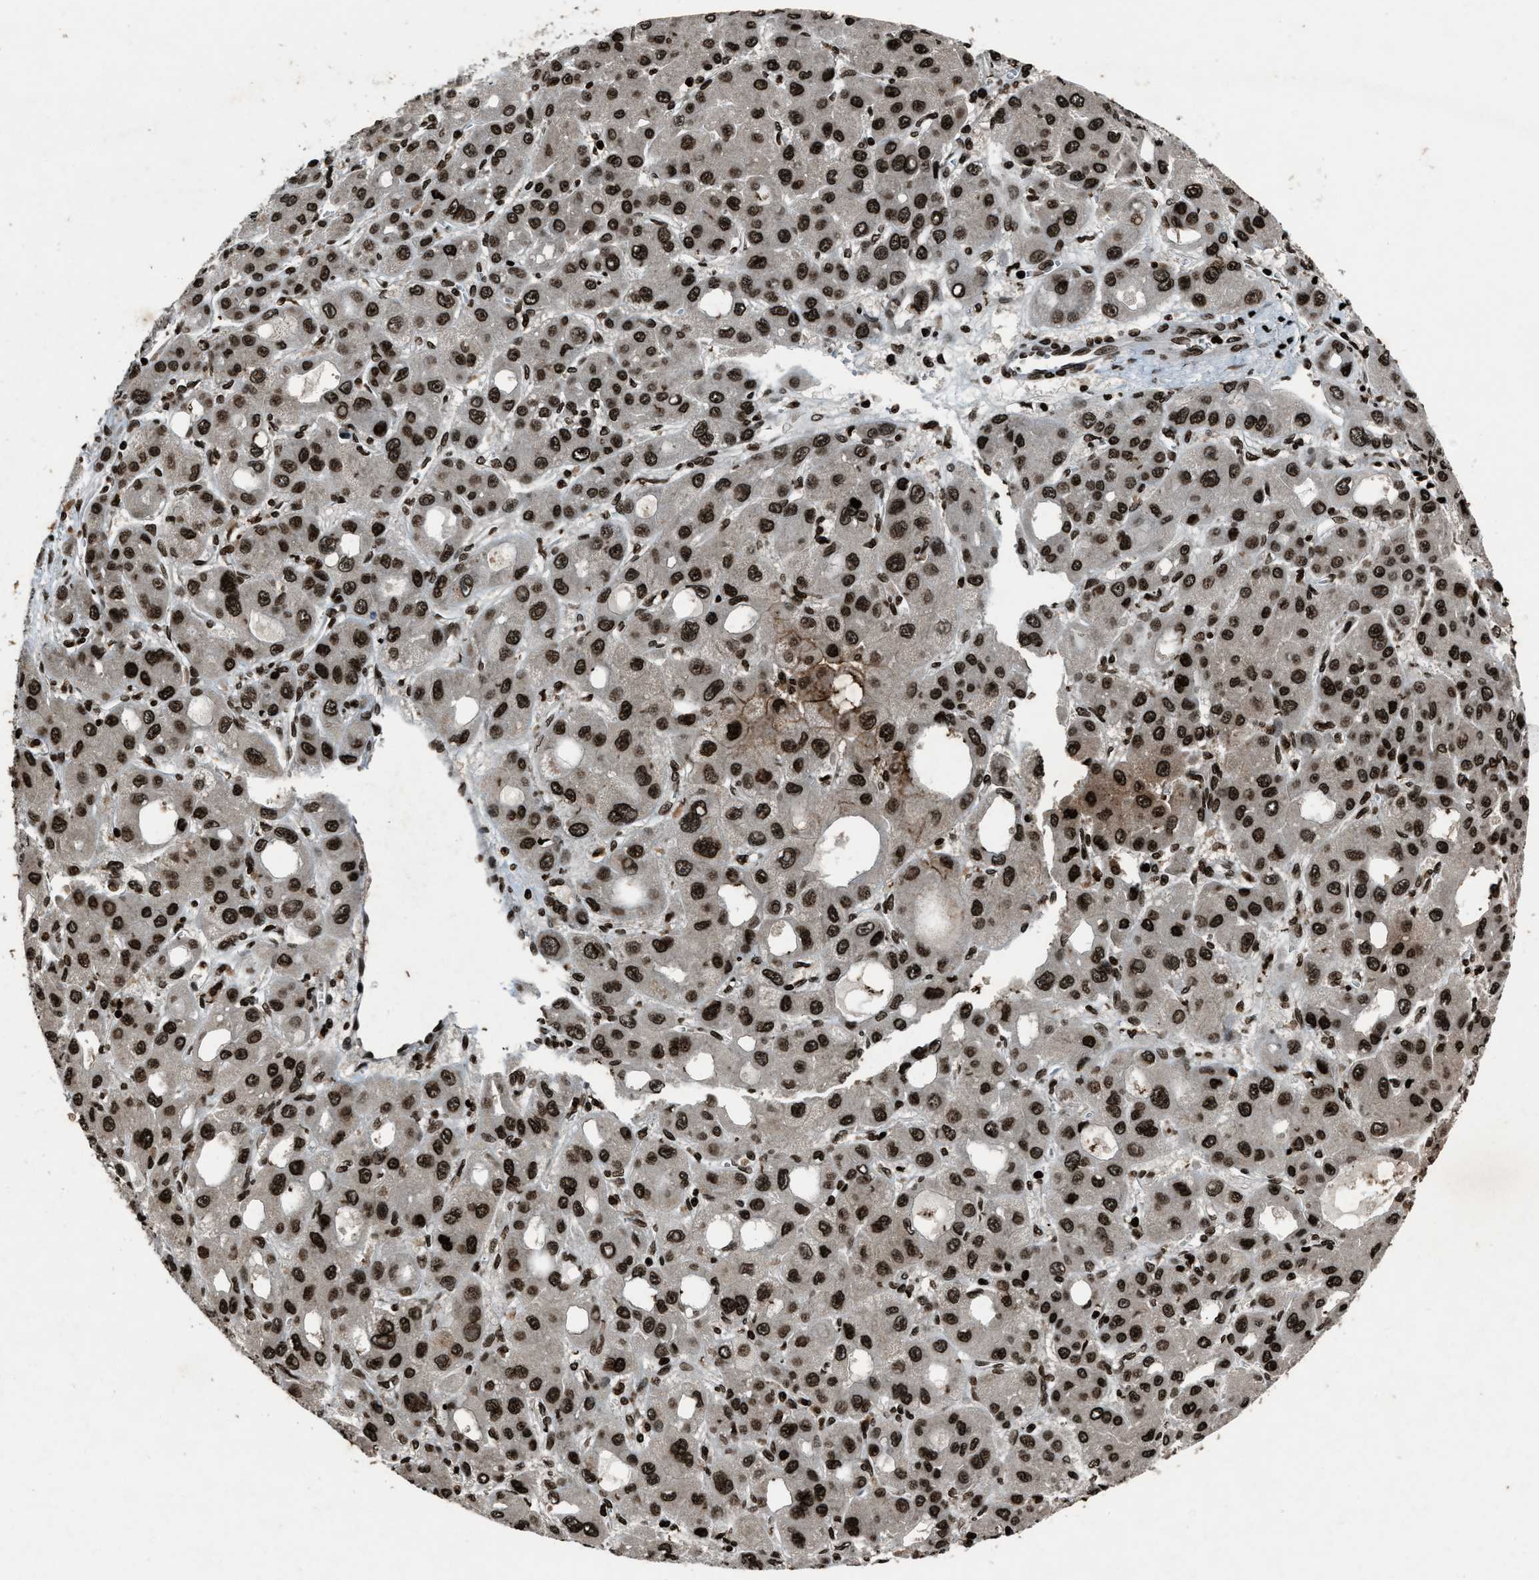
{"staining": {"intensity": "strong", "quantity": ">75%", "location": "nuclear"}, "tissue": "liver cancer", "cell_type": "Tumor cells", "image_type": "cancer", "snomed": [{"axis": "morphology", "description": "Carcinoma, Hepatocellular, NOS"}, {"axis": "topography", "description": "Liver"}], "caption": "Immunohistochemical staining of hepatocellular carcinoma (liver) shows strong nuclear protein staining in about >75% of tumor cells. The staining was performed using DAB, with brown indicating positive protein expression. Nuclei are stained blue with hematoxylin.", "gene": "H4C1", "patient": {"sex": "male", "age": 55}}